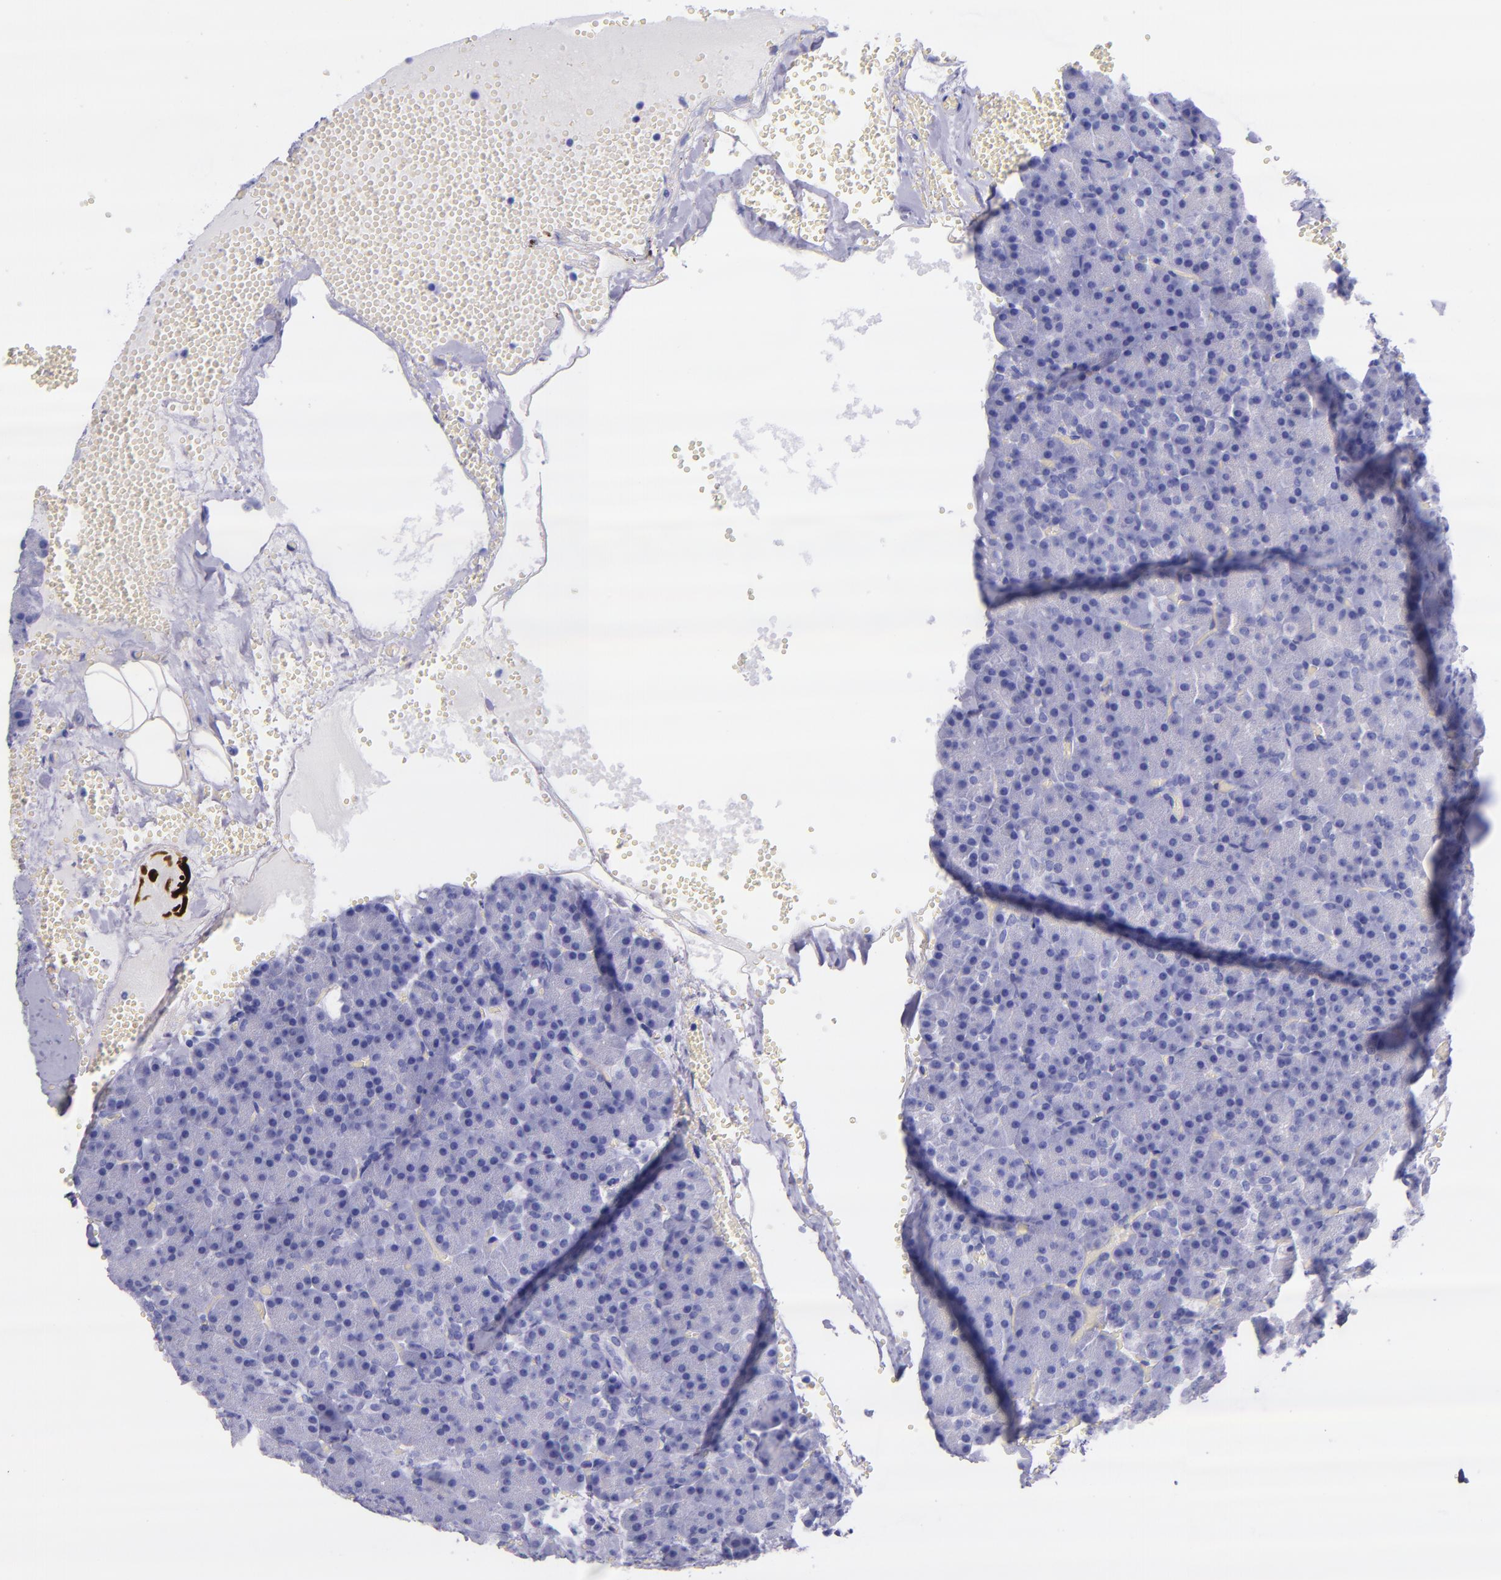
{"staining": {"intensity": "negative", "quantity": "none", "location": "none"}, "tissue": "pancreas", "cell_type": "Exocrine glandular cells", "image_type": "normal", "snomed": [{"axis": "morphology", "description": "Normal tissue, NOS"}, {"axis": "topography", "description": "Pancreas"}], "caption": "IHC photomicrograph of normal pancreas: pancreas stained with DAB reveals no significant protein staining in exocrine glandular cells. Nuclei are stained in blue.", "gene": "MBP", "patient": {"sex": "female", "age": 35}}